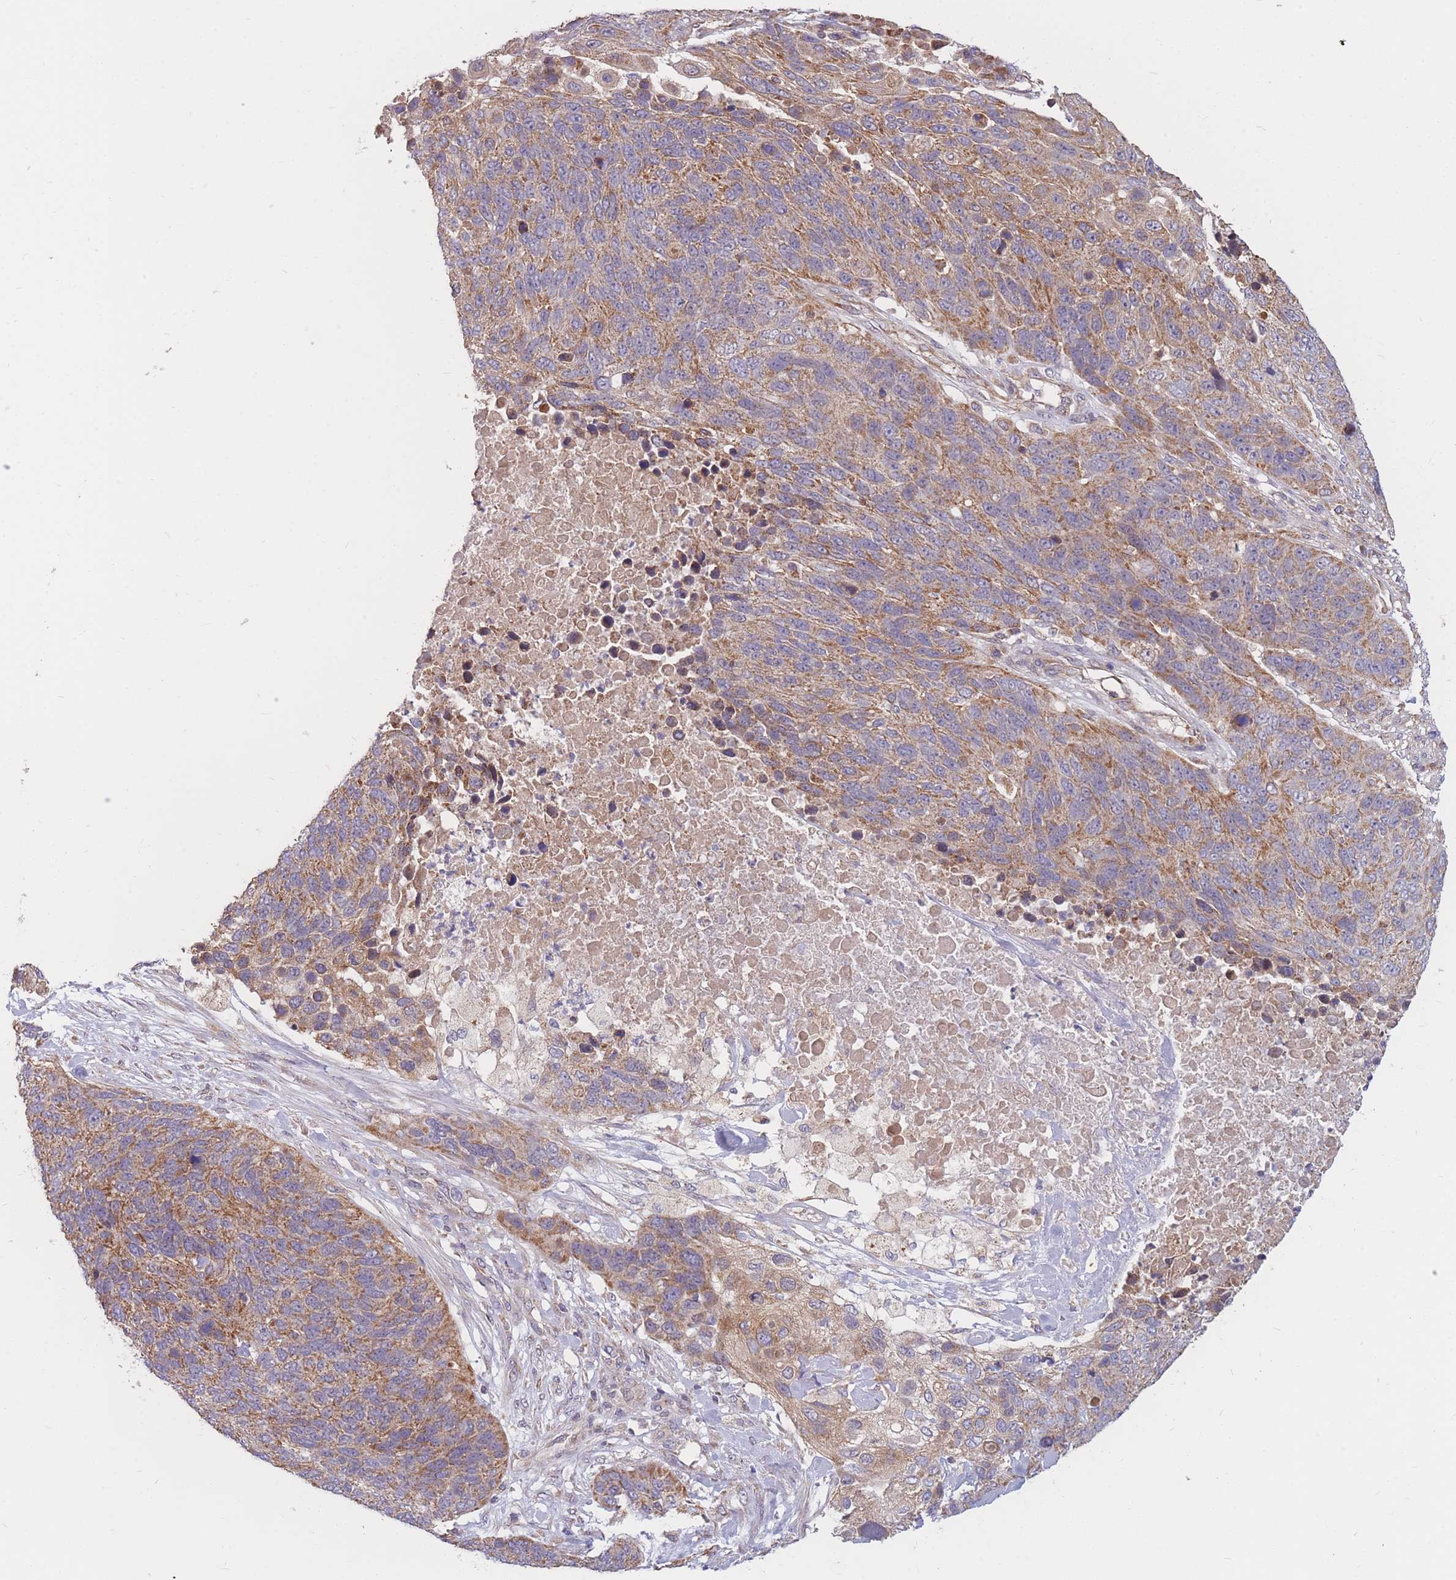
{"staining": {"intensity": "moderate", "quantity": ">75%", "location": "cytoplasmic/membranous"}, "tissue": "lung cancer", "cell_type": "Tumor cells", "image_type": "cancer", "snomed": [{"axis": "morphology", "description": "Normal tissue, NOS"}, {"axis": "morphology", "description": "Squamous cell carcinoma, NOS"}, {"axis": "topography", "description": "Lymph node"}, {"axis": "topography", "description": "Lung"}], "caption": "Human squamous cell carcinoma (lung) stained with a protein marker reveals moderate staining in tumor cells.", "gene": "PTPMT1", "patient": {"sex": "male", "age": 66}}